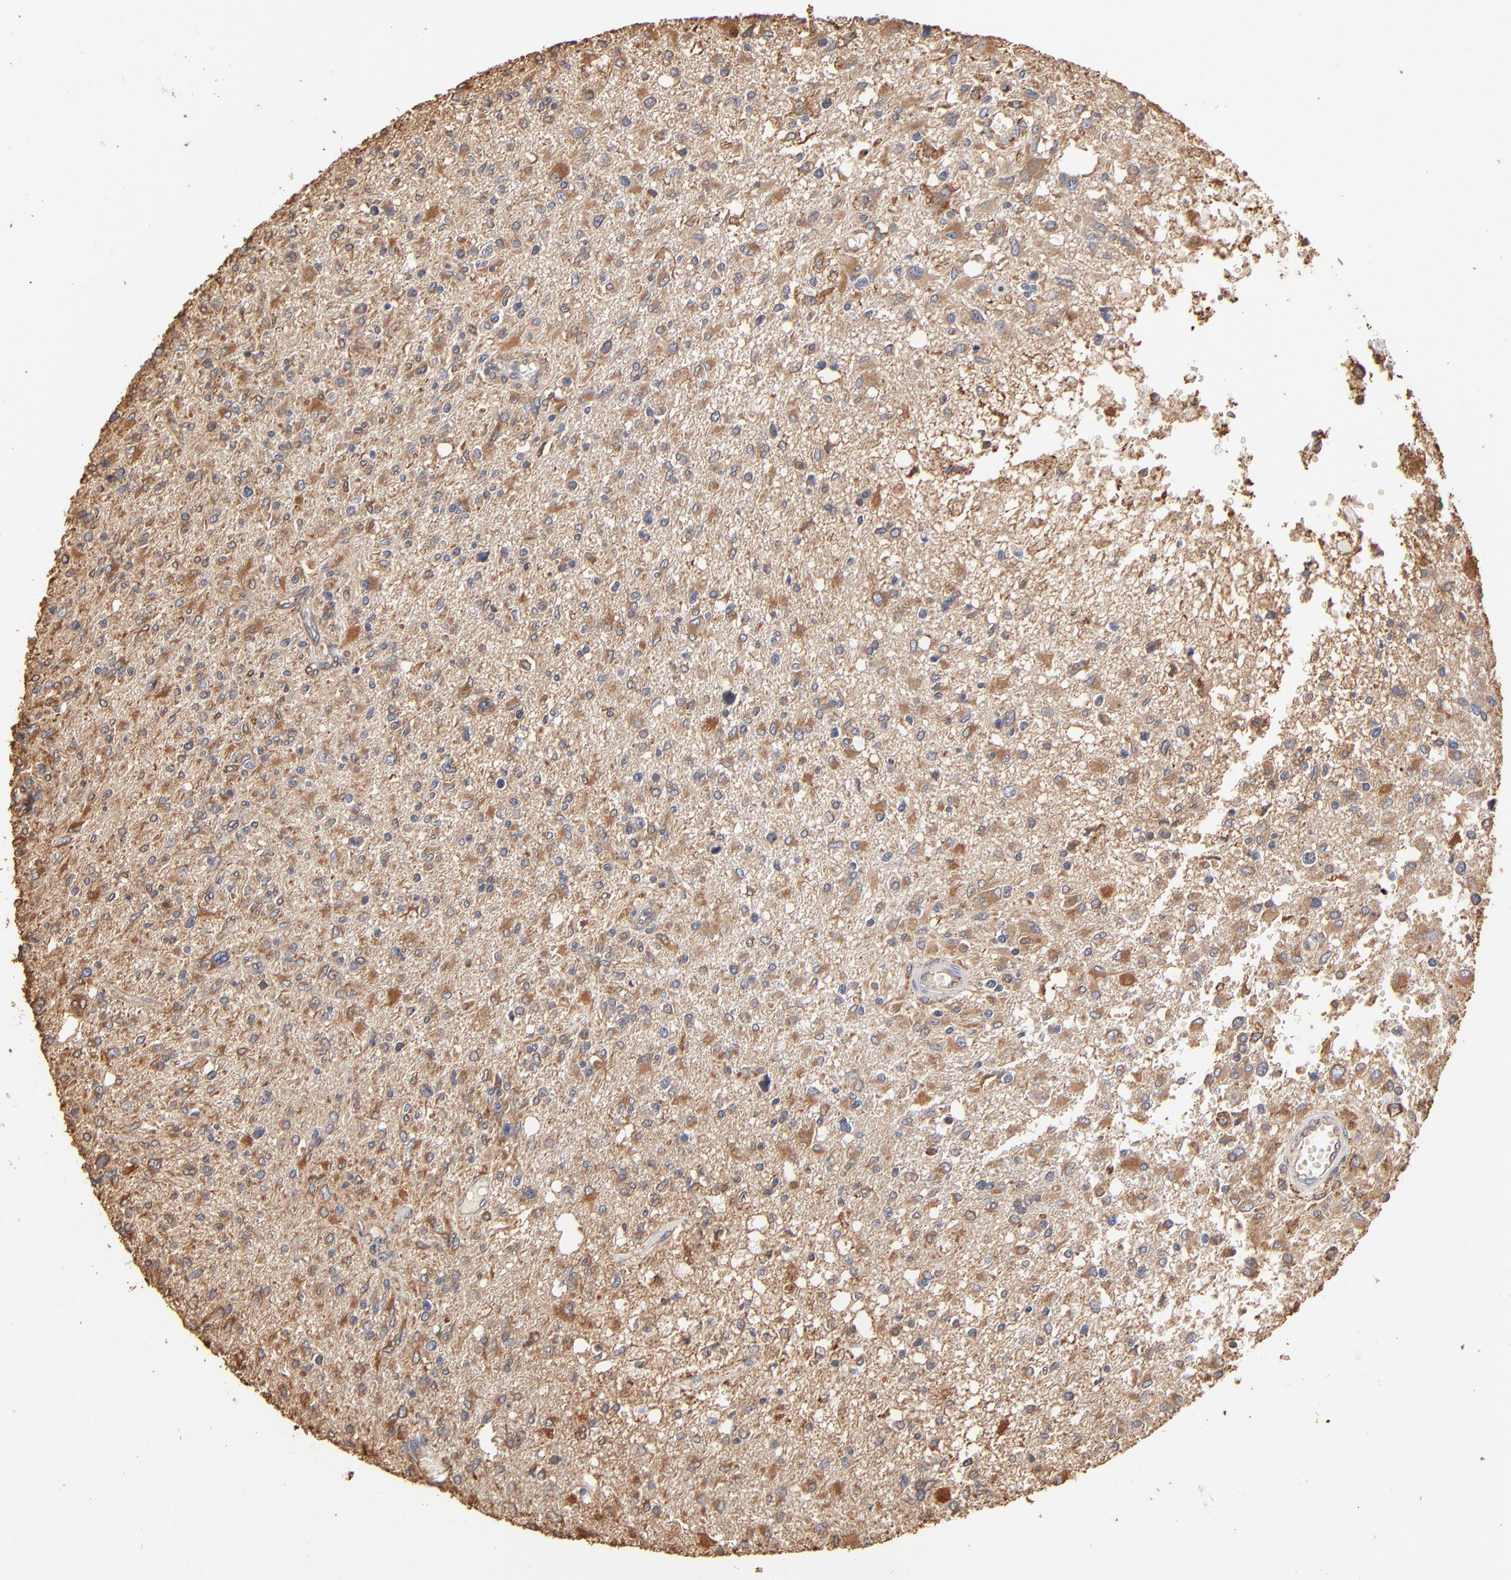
{"staining": {"intensity": "weak", "quantity": ">75%", "location": "cytoplasmic/membranous"}, "tissue": "glioma", "cell_type": "Tumor cells", "image_type": "cancer", "snomed": [{"axis": "morphology", "description": "Glioma, malignant, High grade"}, {"axis": "topography", "description": "Cerebral cortex"}], "caption": "DAB (3,3'-diaminobenzidine) immunohistochemical staining of malignant glioma (high-grade) displays weak cytoplasmic/membranous protein positivity in approximately >75% of tumor cells. The staining was performed using DAB (3,3'-diaminobenzidine), with brown indicating positive protein expression. Nuclei are stained blue with hematoxylin.", "gene": "PDIA3", "patient": {"sex": "male", "age": 76}}